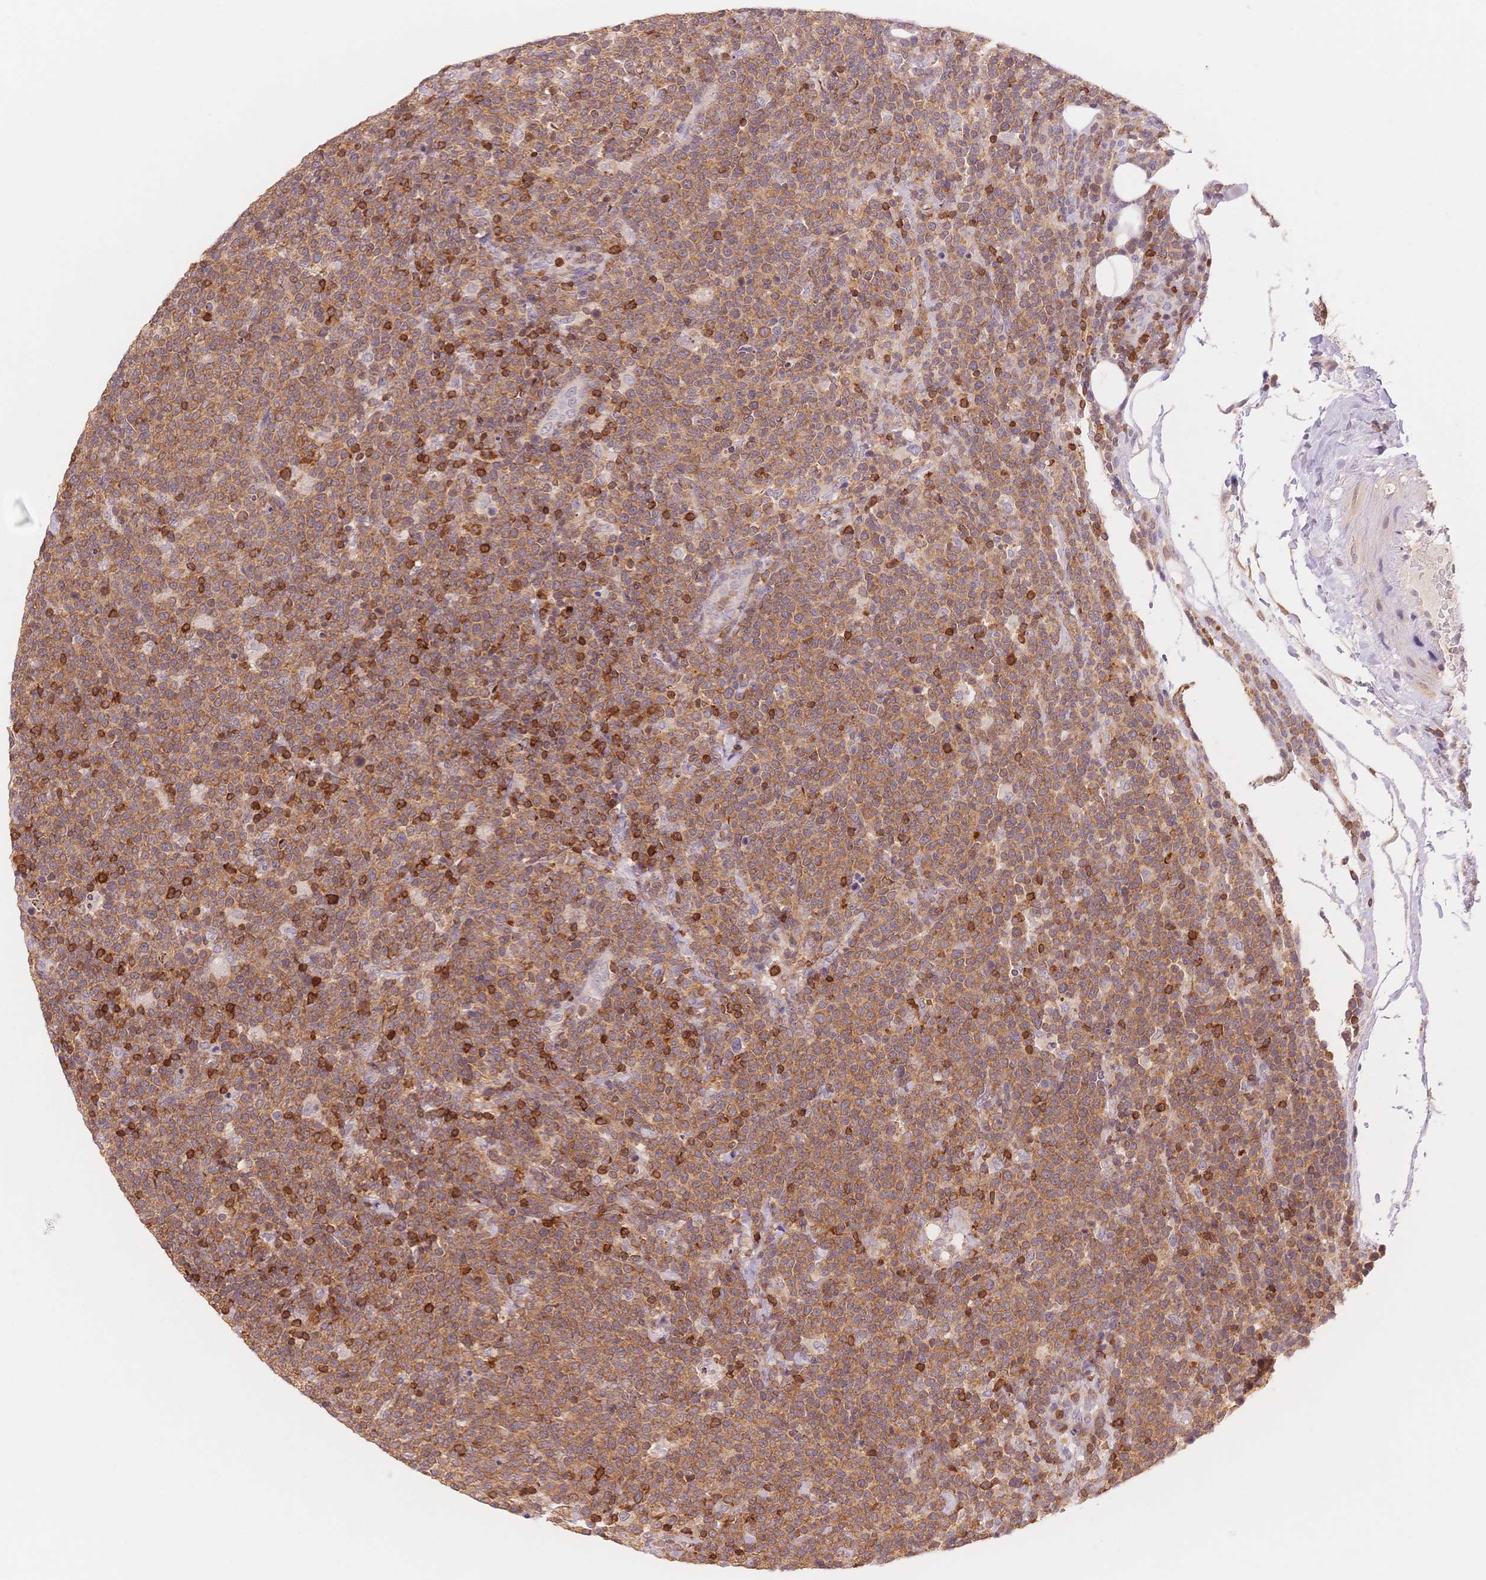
{"staining": {"intensity": "moderate", "quantity": ">75%", "location": "cytoplasmic/membranous"}, "tissue": "lymphoma", "cell_type": "Tumor cells", "image_type": "cancer", "snomed": [{"axis": "morphology", "description": "Malignant lymphoma, non-Hodgkin's type, High grade"}, {"axis": "topography", "description": "Lymph node"}], "caption": "High-grade malignant lymphoma, non-Hodgkin's type stained with immunohistochemistry reveals moderate cytoplasmic/membranous staining in approximately >75% of tumor cells.", "gene": "STK39", "patient": {"sex": "male", "age": 61}}